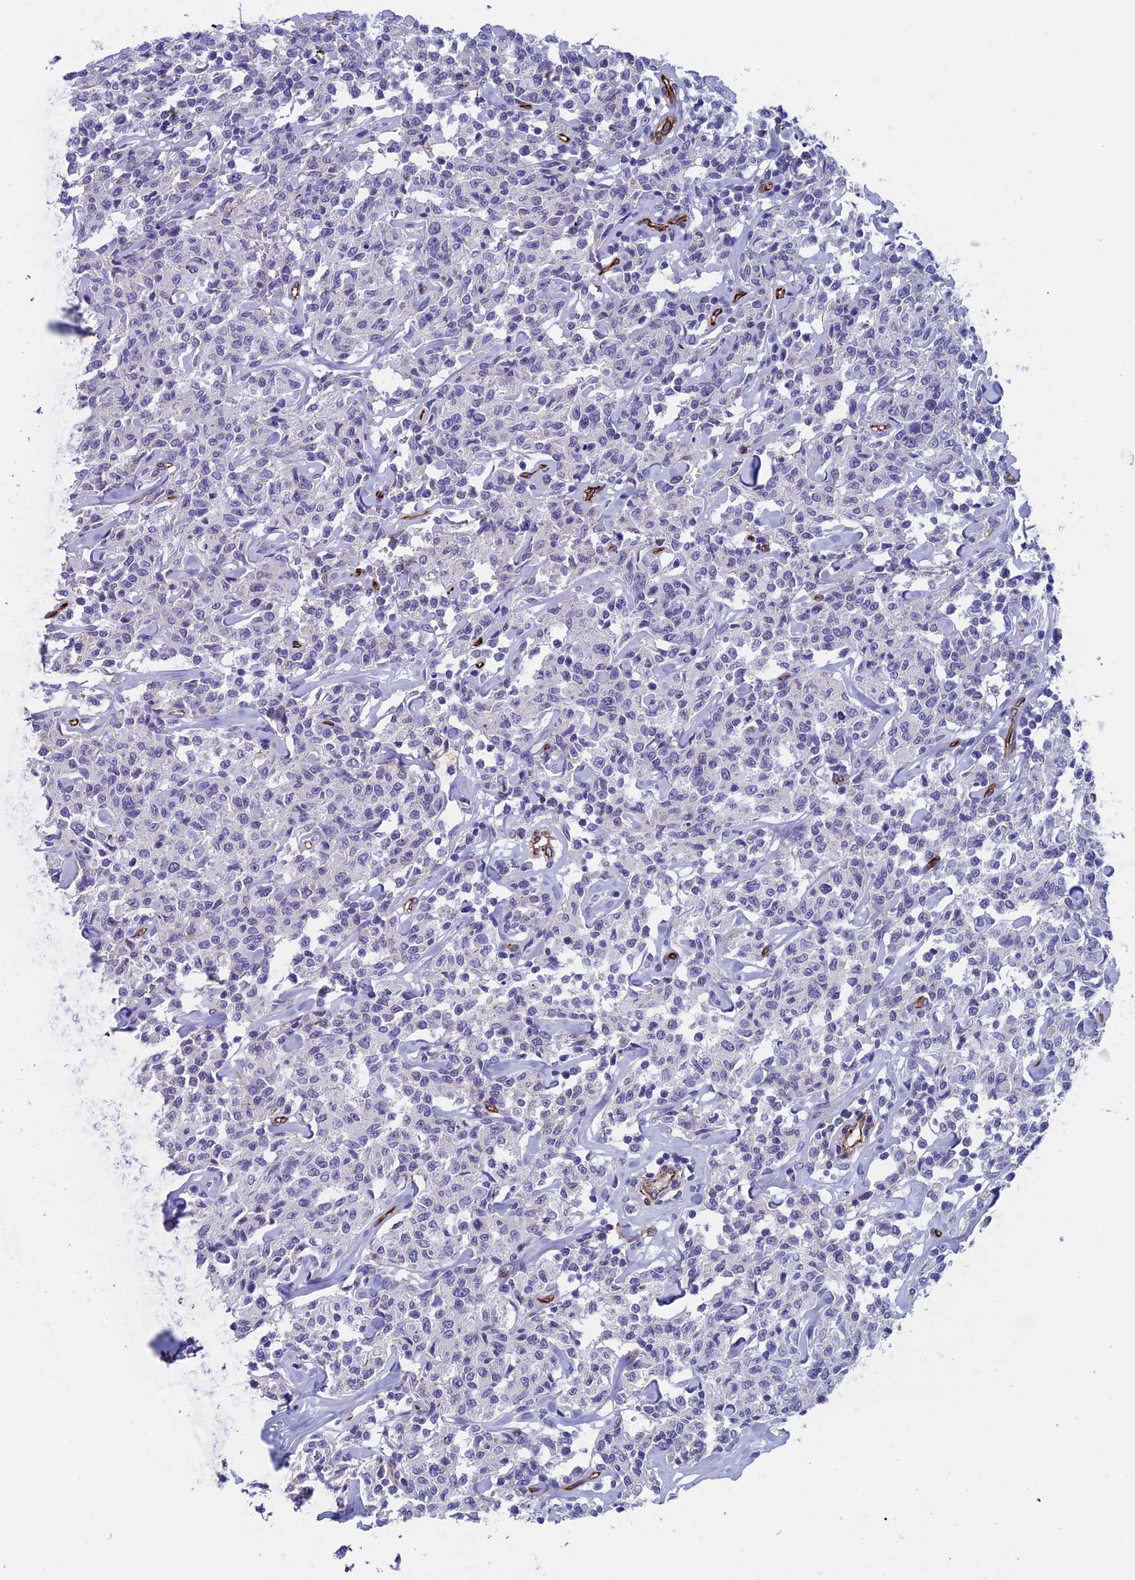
{"staining": {"intensity": "negative", "quantity": "none", "location": "none"}, "tissue": "lymphoma", "cell_type": "Tumor cells", "image_type": "cancer", "snomed": [{"axis": "morphology", "description": "Malignant lymphoma, non-Hodgkin's type, Low grade"}, {"axis": "topography", "description": "Small intestine"}], "caption": "The image exhibits no significant staining in tumor cells of lymphoma.", "gene": "INSYN1", "patient": {"sex": "female", "age": 59}}